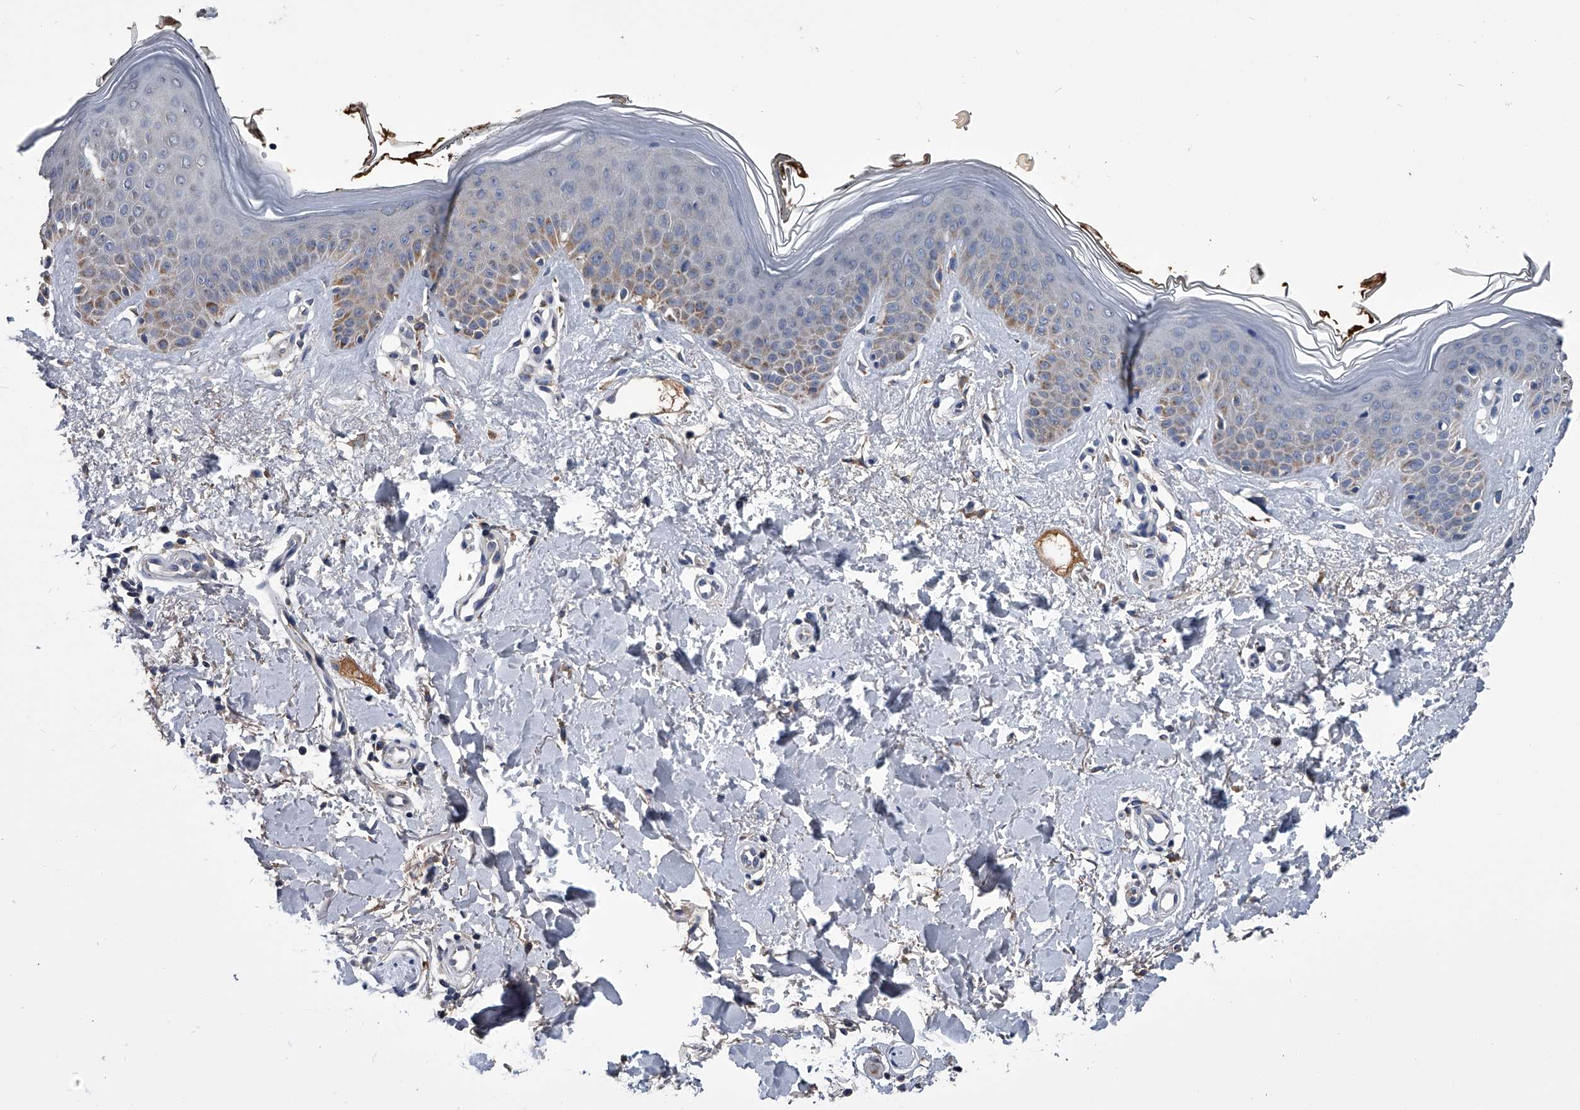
{"staining": {"intensity": "weak", "quantity": ">75%", "location": "cytoplasmic/membranous"}, "tissue": "skin", "cell_type": "Fibroblasts", "image_type": "normal", "snomed": [{"axis": "morphology", "description": "Normal tissue, NOS"}, {"axis": "topography", "description": "Skin"}], "caption": "Immunohistochemistry (IHC) micrograph of benign skin: human skin stained using immunohistochemistry (IHC) reveals low levels of weak protein expression localized specifically in the cytoplasmic/membranous of fibroblasts, appearing as a cytoplasmic/membranous brown color.", "gene": "OAT", "patient": {"sex": "female", "age": 64}}